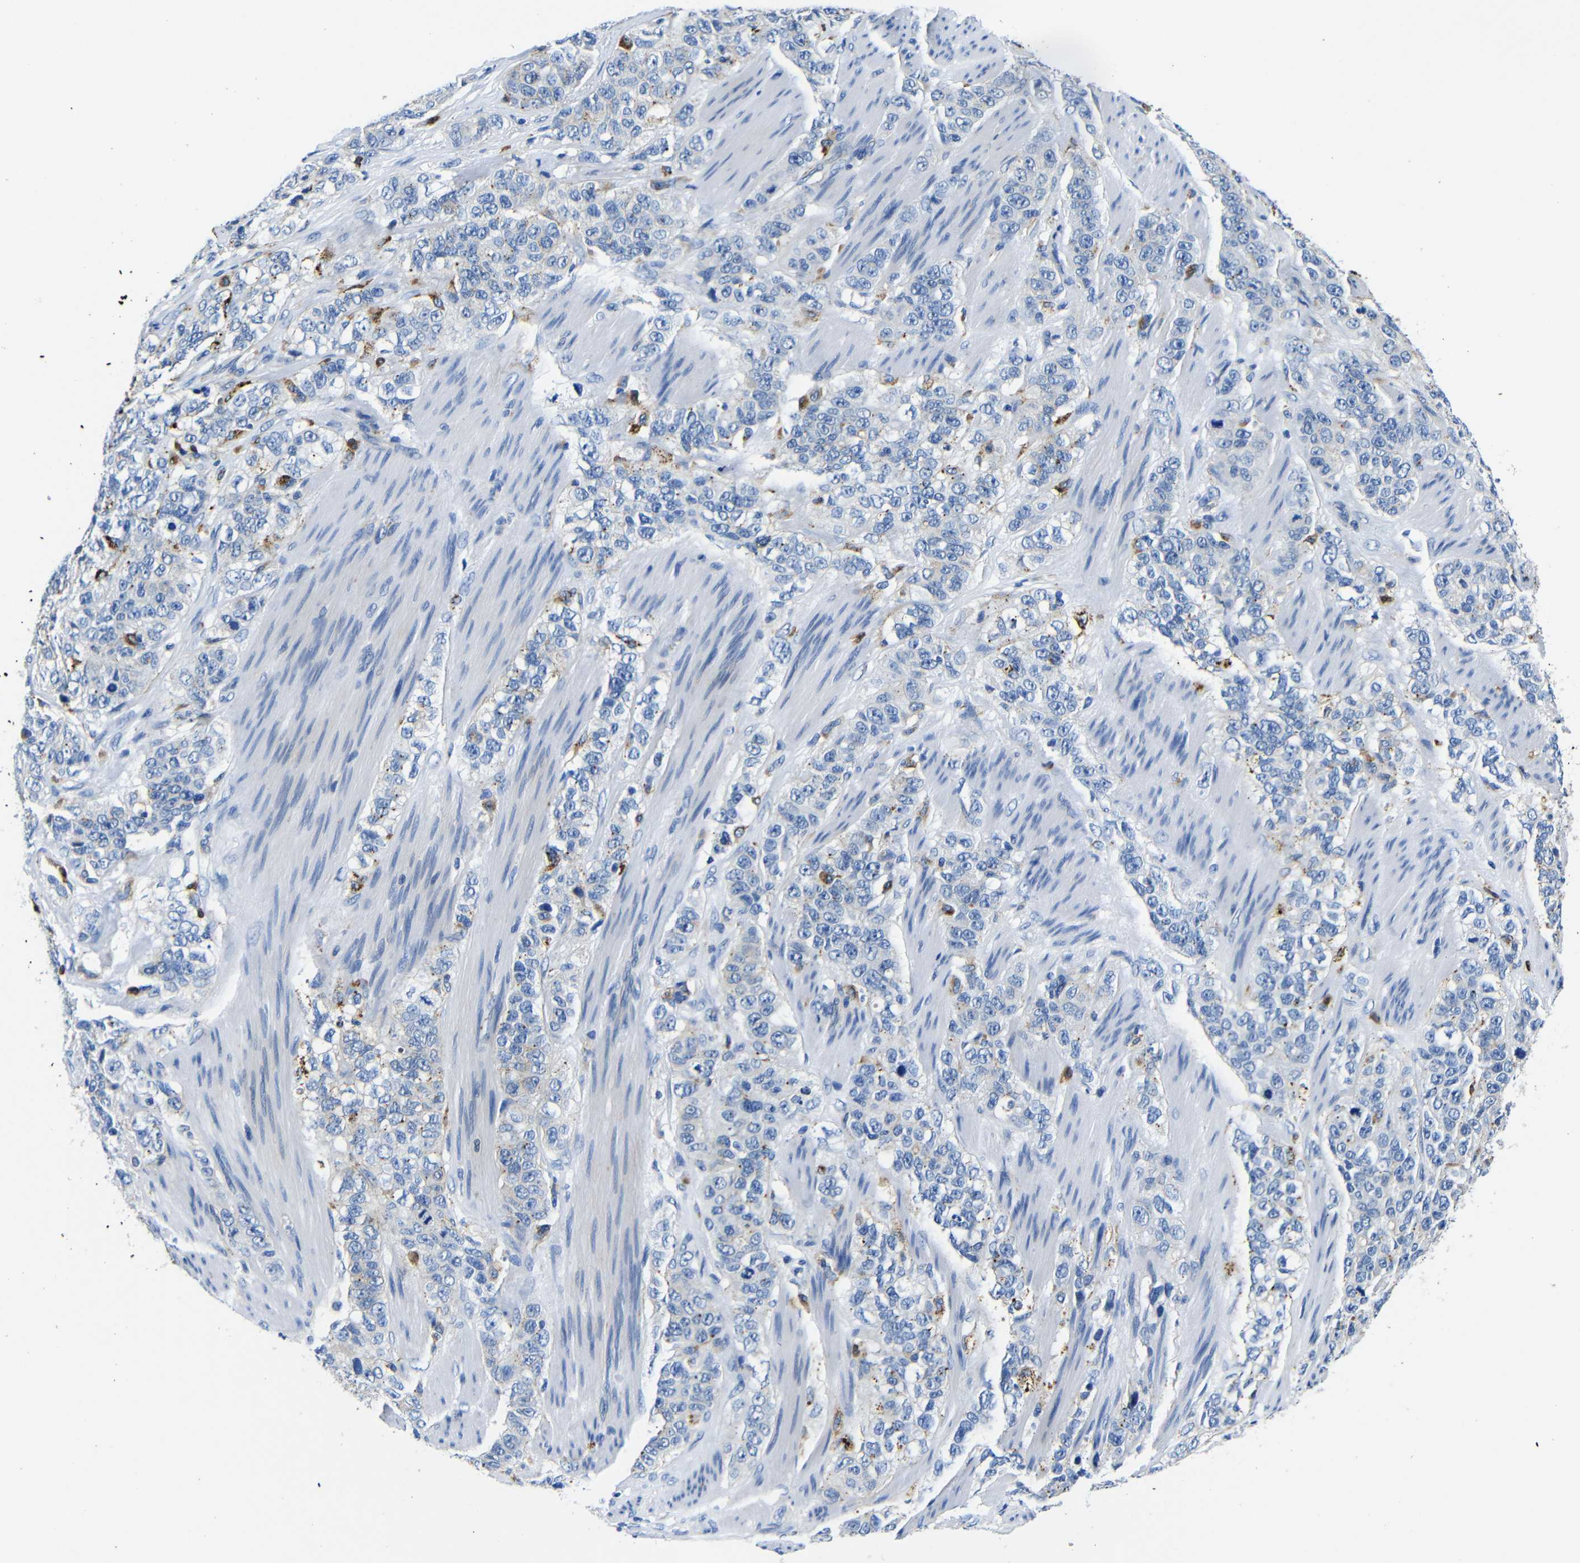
{"staining": {"intensity": "negative", "quantity": "none", "location": "none"}, "tissue": "stomach cancer", "cell_type": "Tumor cells", "image_type": "cancer", "snomed": [{"axis": "morphology", "description": "Adenocarcinoma, NOS"}, {"axis": "topography", "description": "Stomach"}], "caption": "An image of human stomach adenocarcinoma is negative for staining in tumor cells.", "gene": "GIMAP2", "patient": {"sex": "male", "age": 48}}